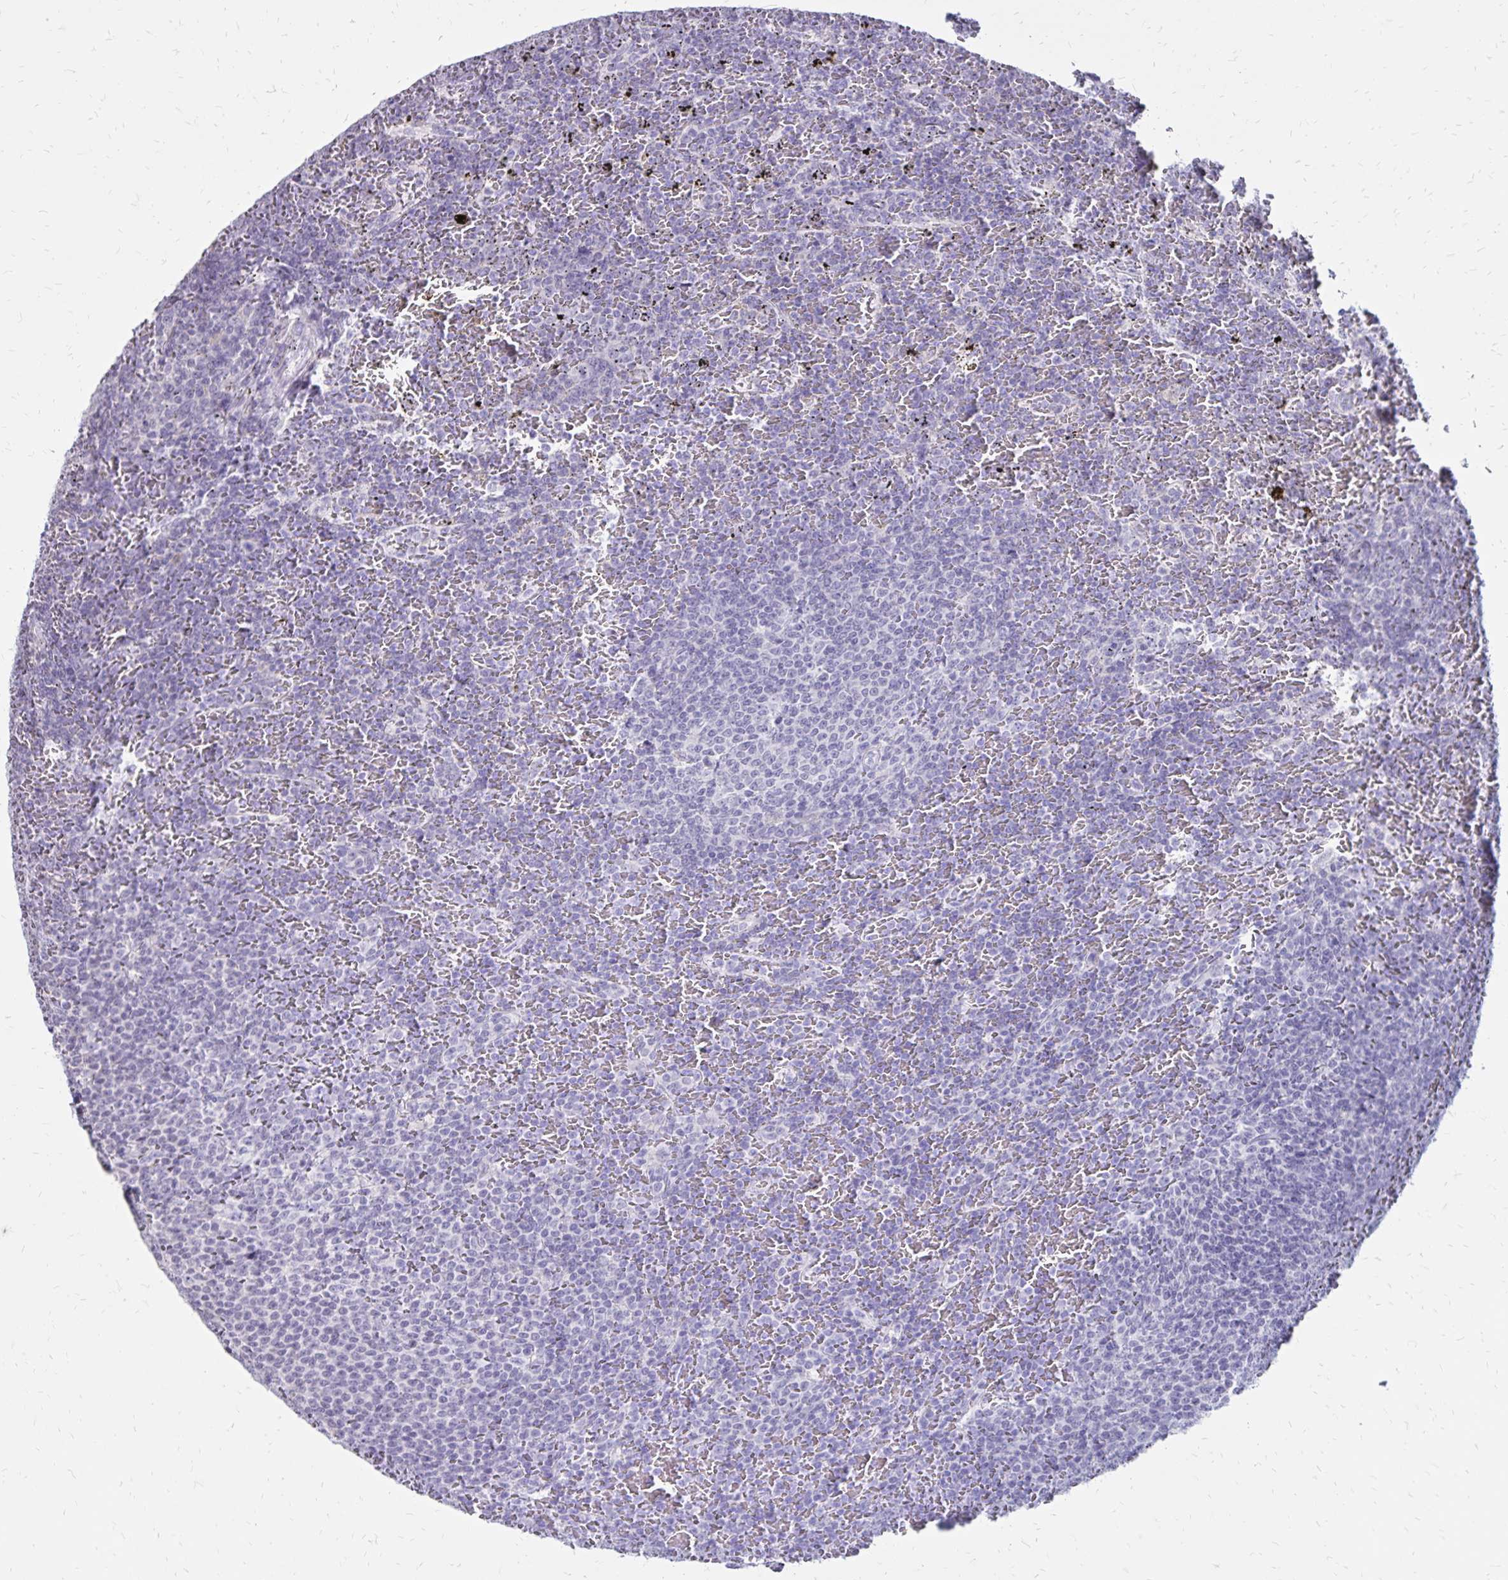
{"staining": {"intensity": "negative", "quantity": "none", "location": "none"}, "tissue": "lymphoma", "cell_type": "Tumor cells", "image_type": "cancer", "snomed": [{"axis": "morphology", "description": "Malignant lymphoma, non-Hodgkin's type, Low grade"}, {"axis": "topography", "description": "Spleen"}], "caption": "Lymphoma was stained to show a protein in brown. There is no significant positivity in tumor cells.", "gene": "SH3GL3", "patient": {"sex": "female", "age": 77}}